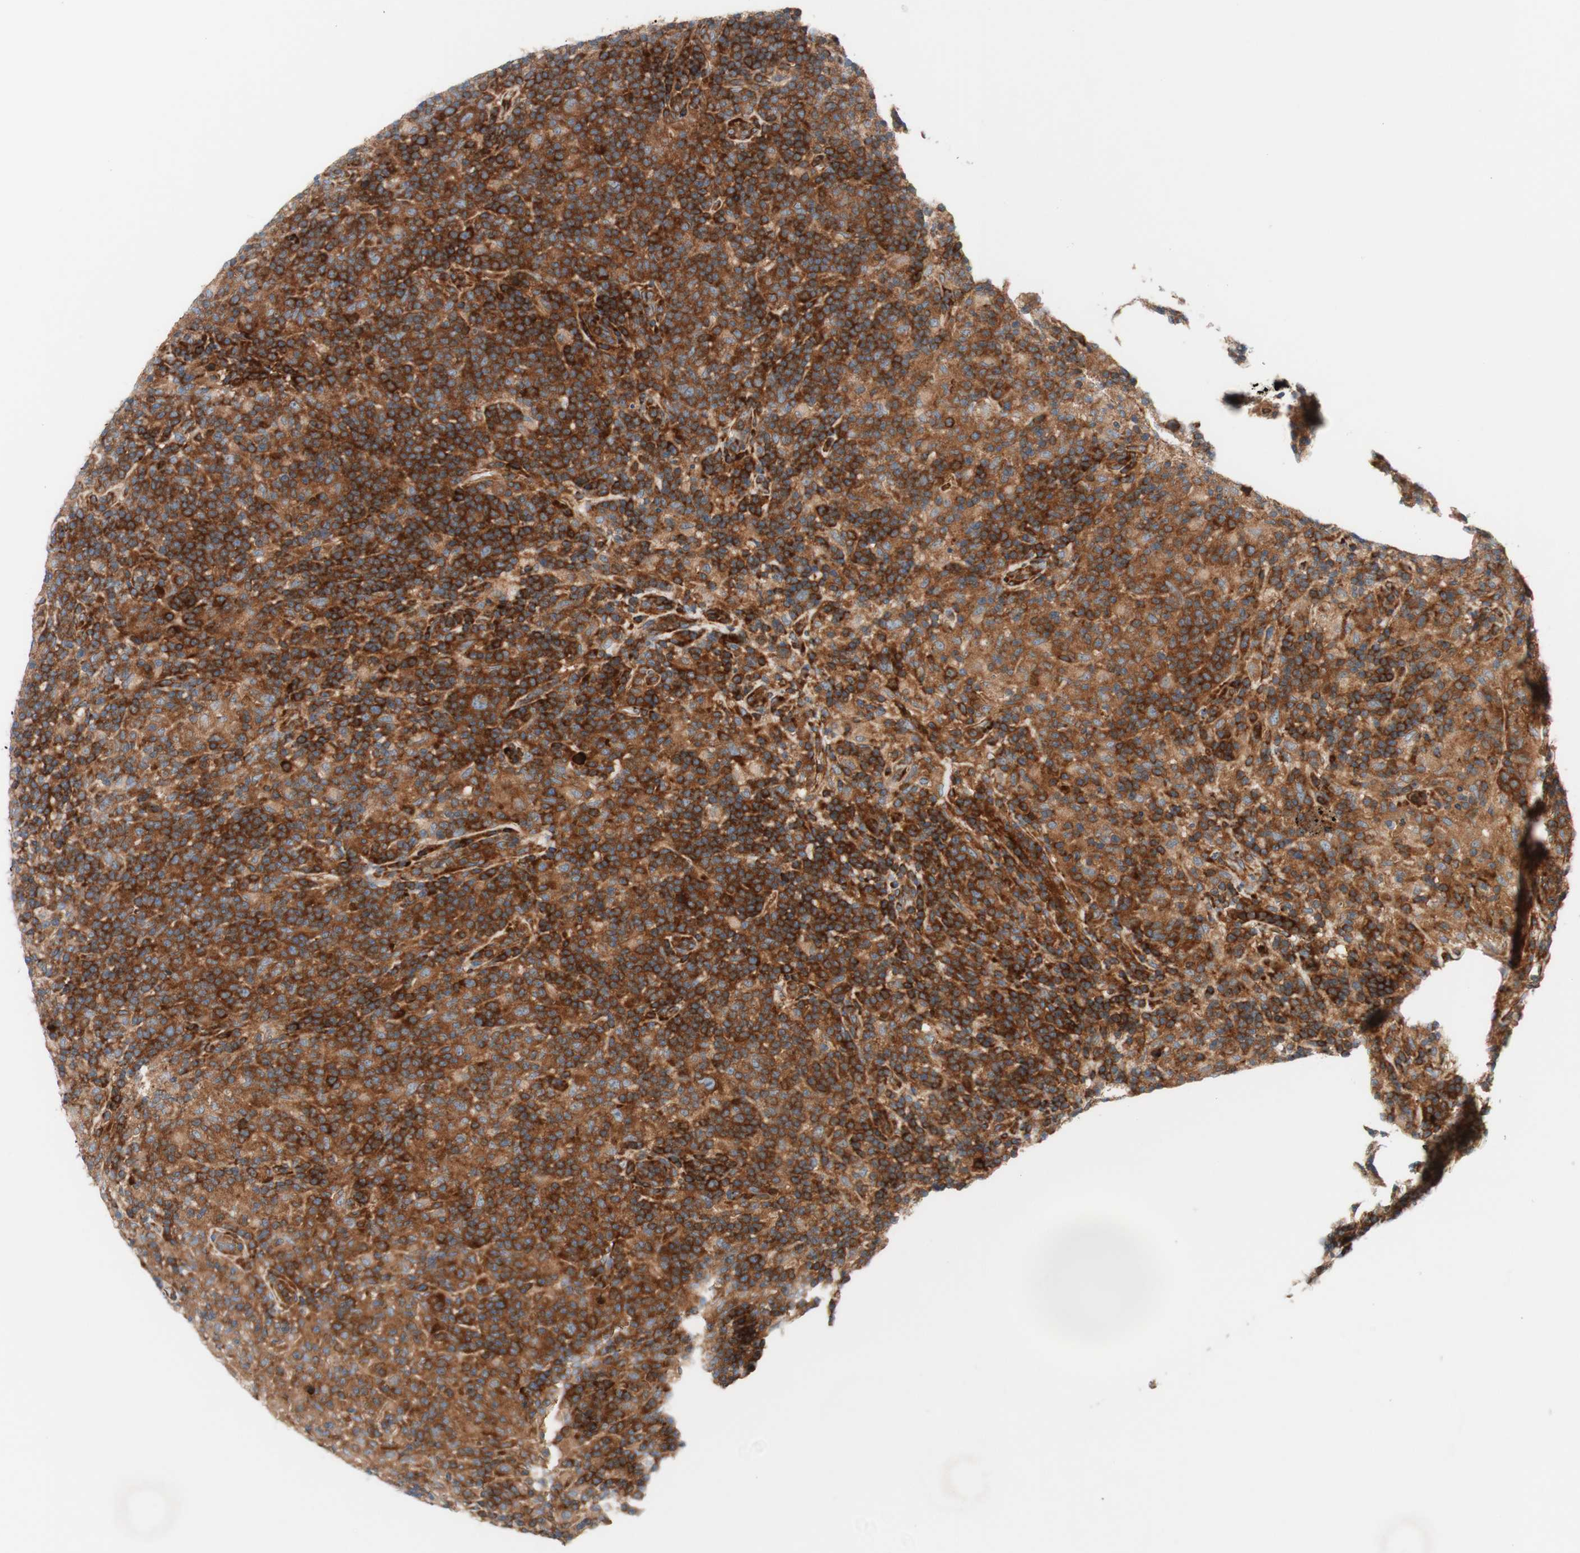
{"staining": {"intensity": "moderate", "quantity": ">75%", "location": "cytoplasmic/membranous"}, "tissue": "lymphoma", "cell_type": "Tumor cells", "image_type": "cancer", "snomed": [{"axis": "morphology", "description": "Hodgkin's disease, NOS"}, {"axis": "topography", "description": "Lymph node"}], "caption": "Protein staining by IHC exhibits moderate cytoplasmic/membranous expression in approximately >75% of tumor cells in lymphoma.", "gene": "CCN4", "patient": {"sex": "male", "age": 70}}